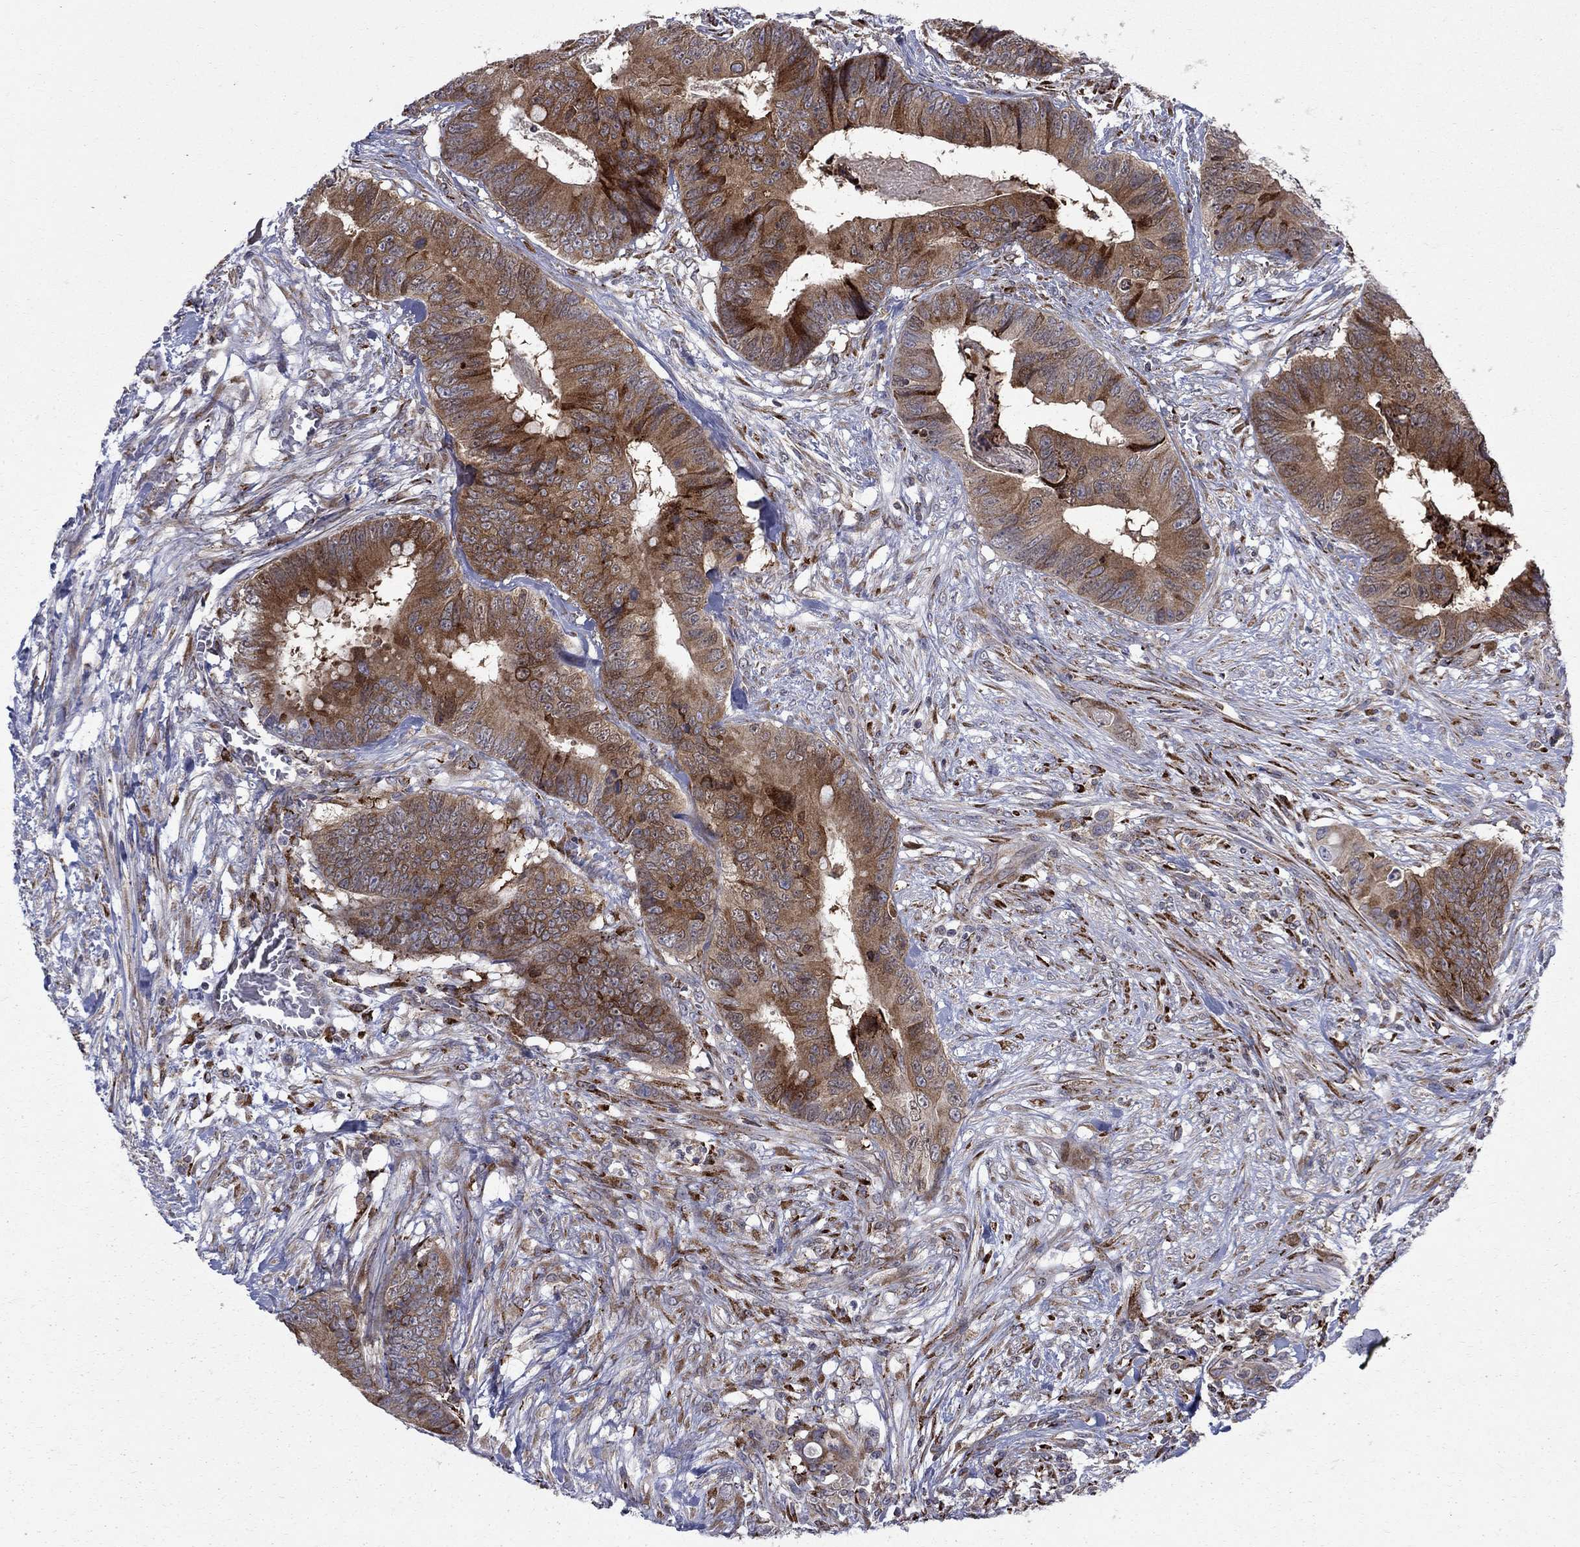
{"staining": {"intensity": "strong", "quantity": "25%-75%", "location": "cytoplasmic/membranous"}, "tissue": "colorectal cancer", "cell_type": "Tumor cells", "image_type": "cancer", "snomed": [{"axis": "morphology", "description": "Adenocarcinoma, NOS"}, {"axis": "topography", "description": "Colon"}], "caption": "A brown stain shows strong cytoplasmic/membranous positivity of a protein in colorectal cancer tumor cells.", "gene": "CAB39L", "patient": {"sex": "male", "age": 84}}